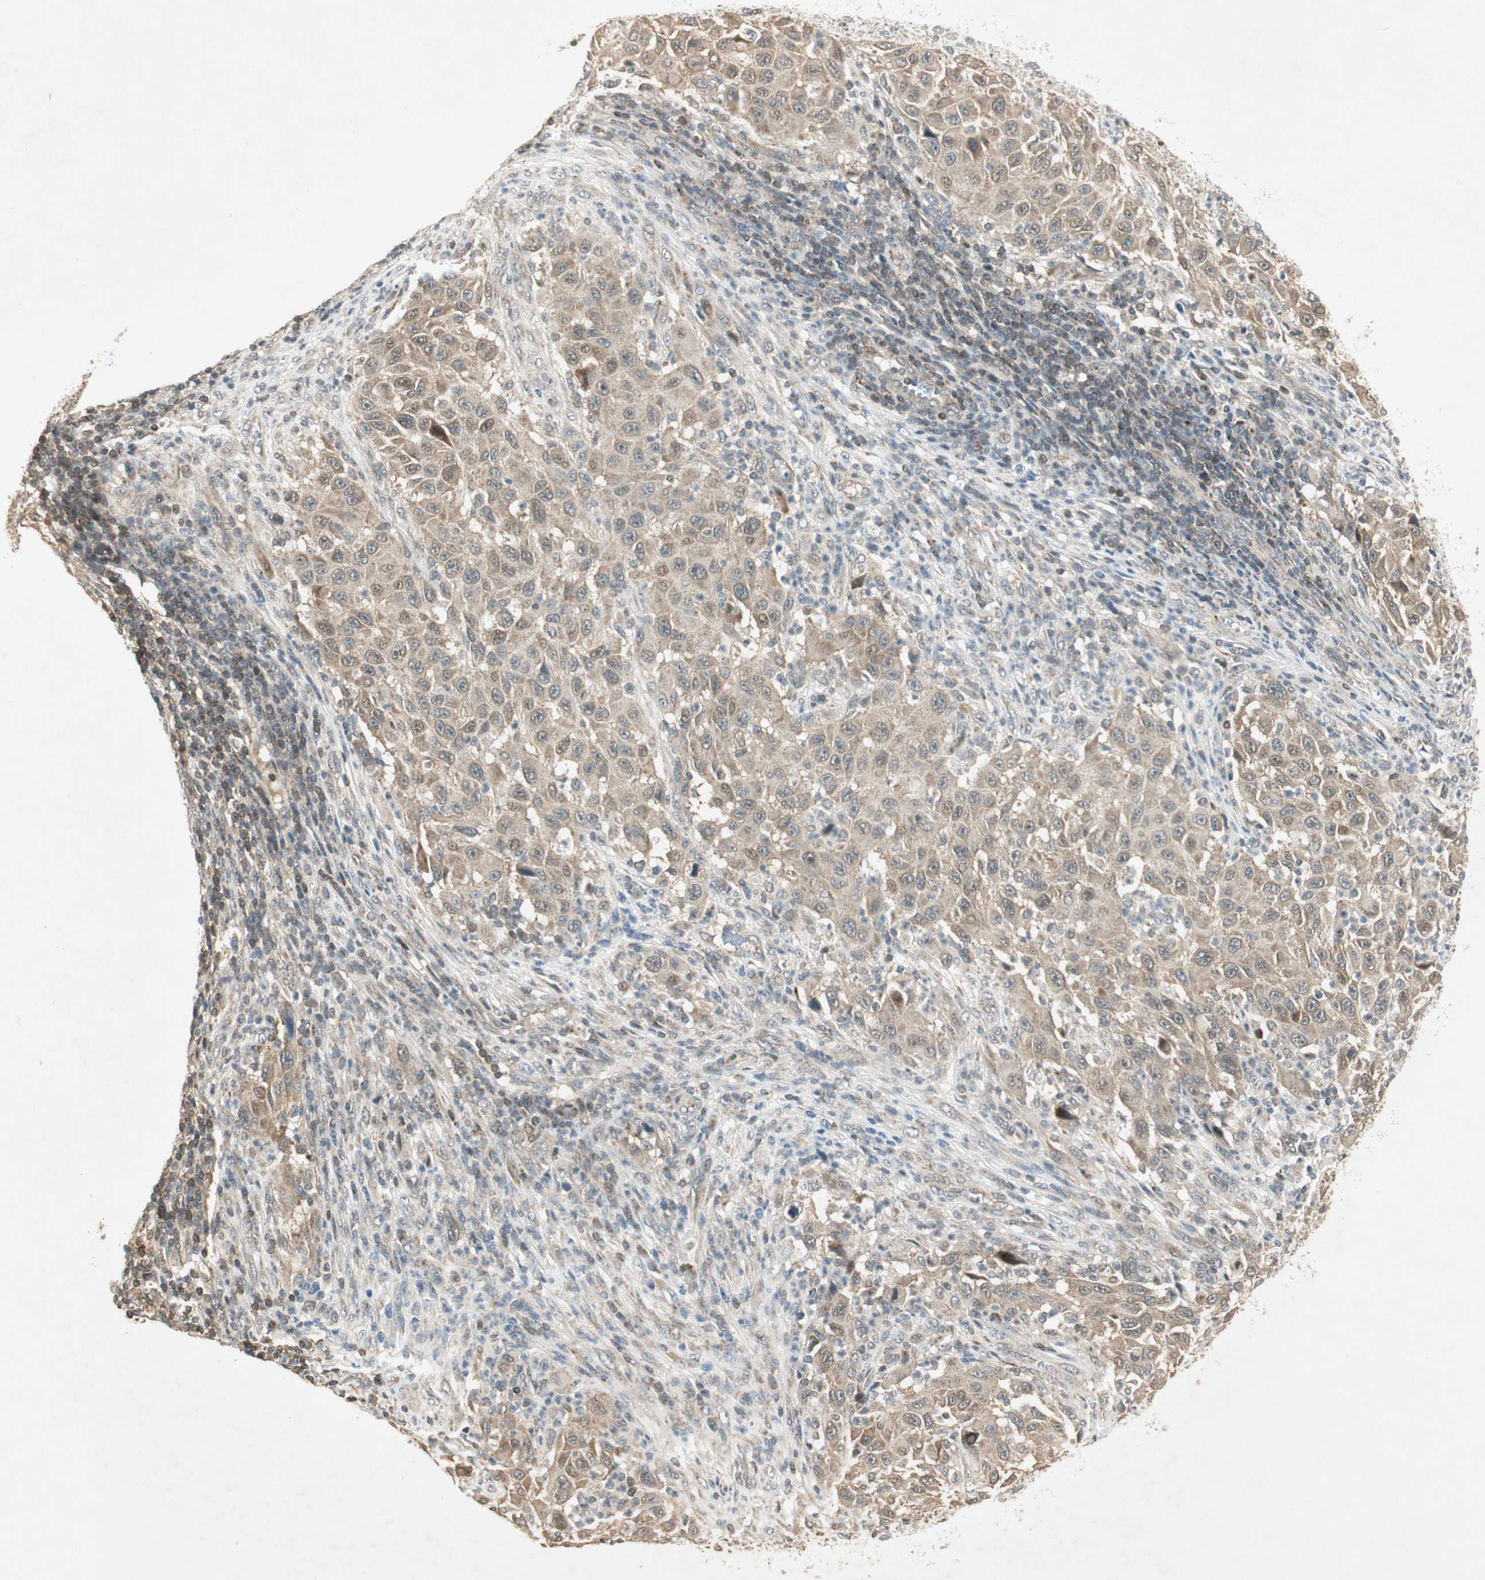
{"staining": {"intensity": "moderate", "quantity": "25%-75%", "location": "cytoplasmic/membranous,nuclear"}, "tissue": "melanoma", "cell_type": "Tumor cells", "image_type": "cancer", "snomed": [{"axis": "morphology", "description": "Malignant melanoma, Metastatic site"}, {"axis": "topography", "description": "Lymph node"}], "caption": "Human melanoma stained with a brown dye exhibits moderate cytoplasmic/membranous and nuclear positive positivity in approximately 25%-75% of tumor cells.", "gene": "USP2", "patient": {"sex": "male", "age": 61}}